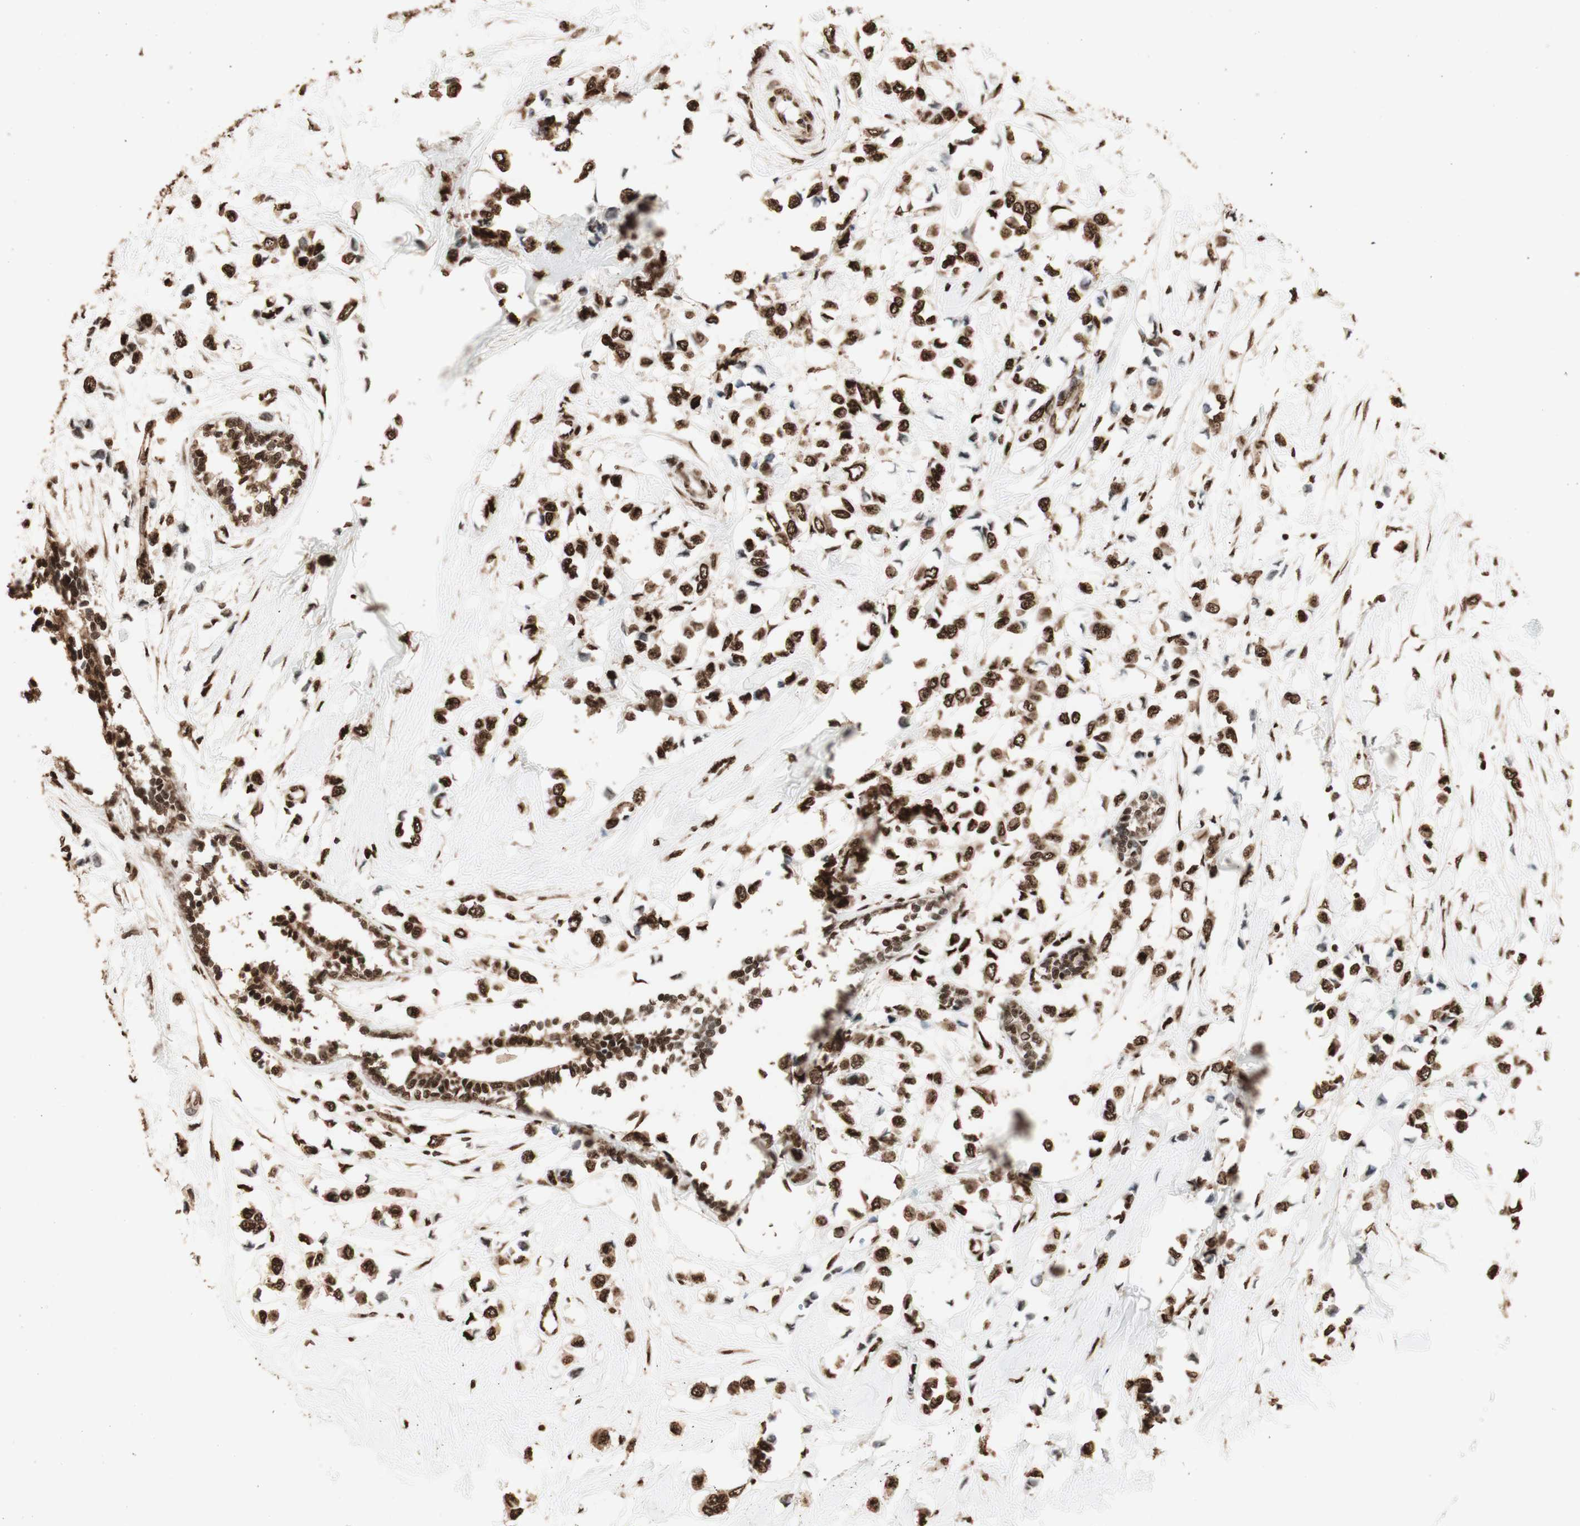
{"staining": {"intensity": "strong", "quantity": ">75%", "location": "nuclear"}, "tissue": "breast cancer", "cell_type": "Tumor cells", "image_type": "cancer", "snomed": [{"axis": "morphology", "description": "Lobular carcinoma"}, {"axis": "topography", "description": "Breast"}], "caption": "A high-resolution photomicrograph shows IHC staining of breast cancer (lobular carcinoma), which exhibits strong nuclear expression in about >75% of tumor cells.", "gene": "HNRNPA2B1", "patient": {"sex": "female", "age": 51}}